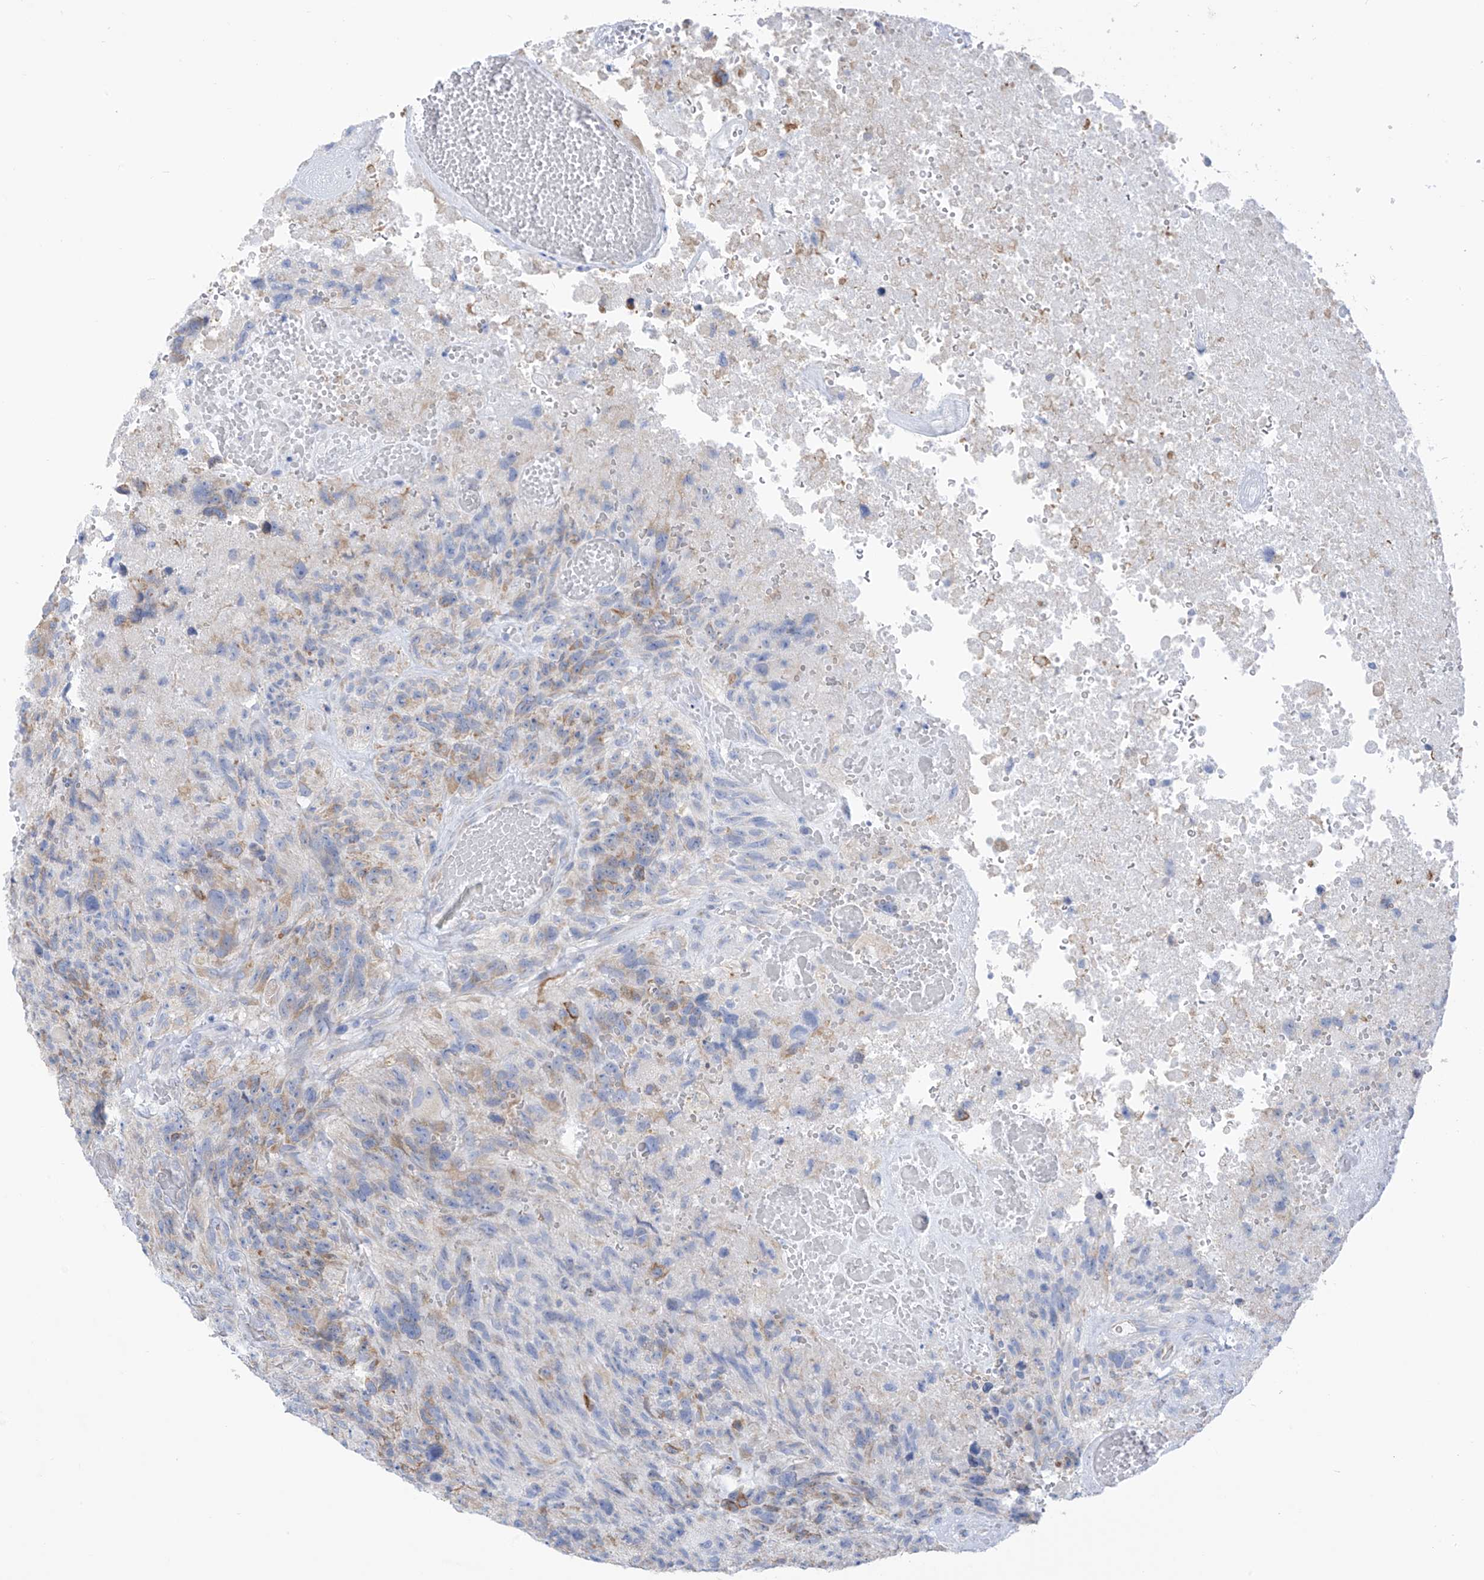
{"staining": {"intensity": "moderate", "quantity": "<25%", "location": "cytoplasmic/membranous"}, "tissue": "glioma", "cell_type": "Tumor cells", "image_type": "cancer", "snomed": [{"axis": "morphology", "description": "Glioma, malignant, High grade"}, {"axis": "topography", "description": "Brain"}], "caption": "Human glioma stained for a protein (brown) displays moderate cytoplasmic/membranous positive positivity in approximately <25% of tumor cells.", "gene": "RCN2", "patient": {"sex": "male", "age": 69}}